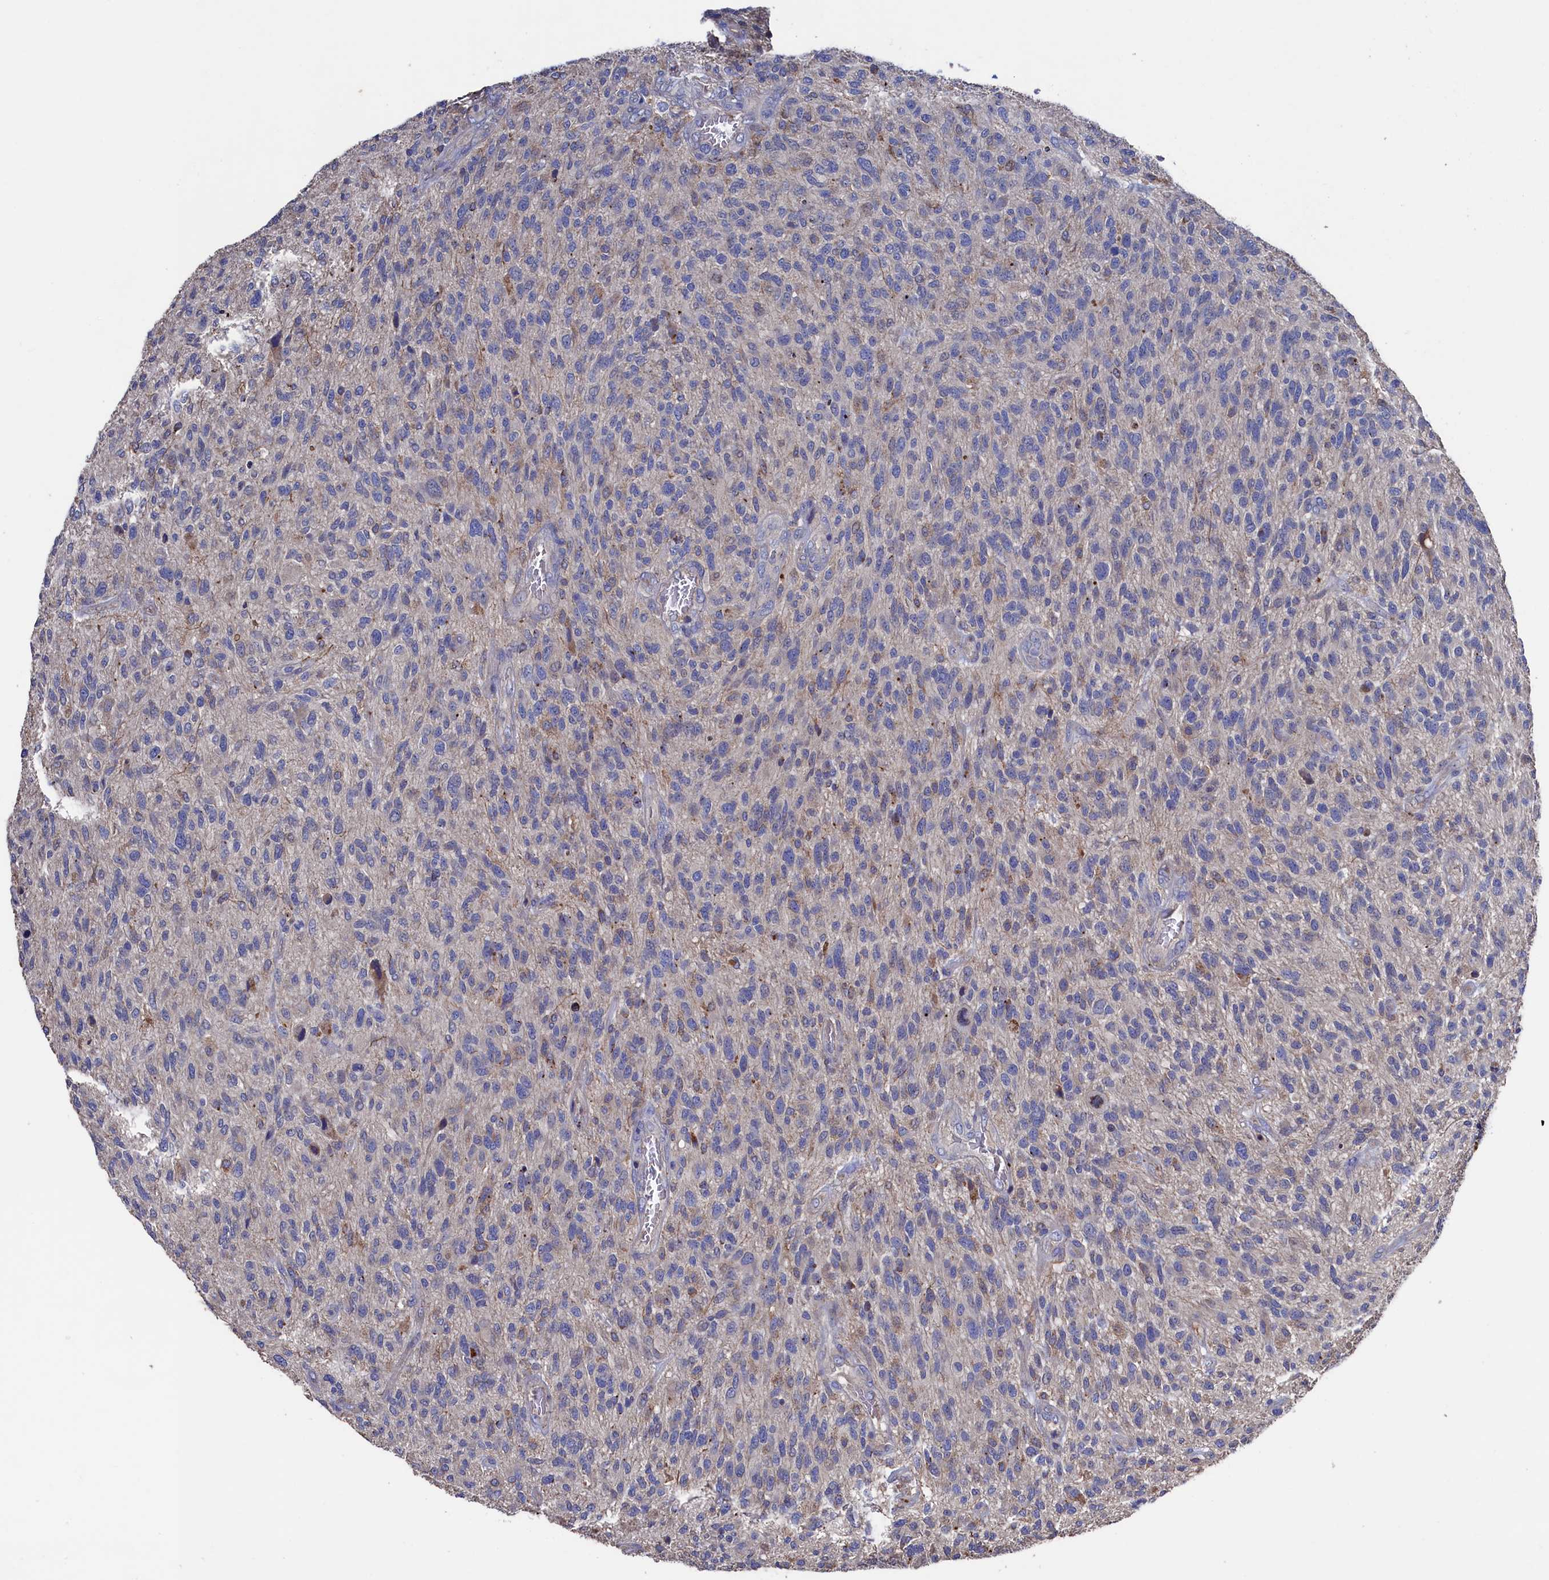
{"staining": {"intensity": "negative", "quantity": "none", "location": "none"}, "tissue": "glioma", "cell_type": "Tumor cells", "image_type": "cancer", "snomed": [{"axis": "morphology", "description": "Glioma, malignant, High grade"}, {"axis": "topography", "description": "Brain"}], "caption": "Immunohistochemistry (IHC) micrograph of malignant glioma (high-grade) stained for a protein (brown), which displays no expression in tumor cells.", "gene": "TK2", "patient": {"sex": "male", "age": 47}}